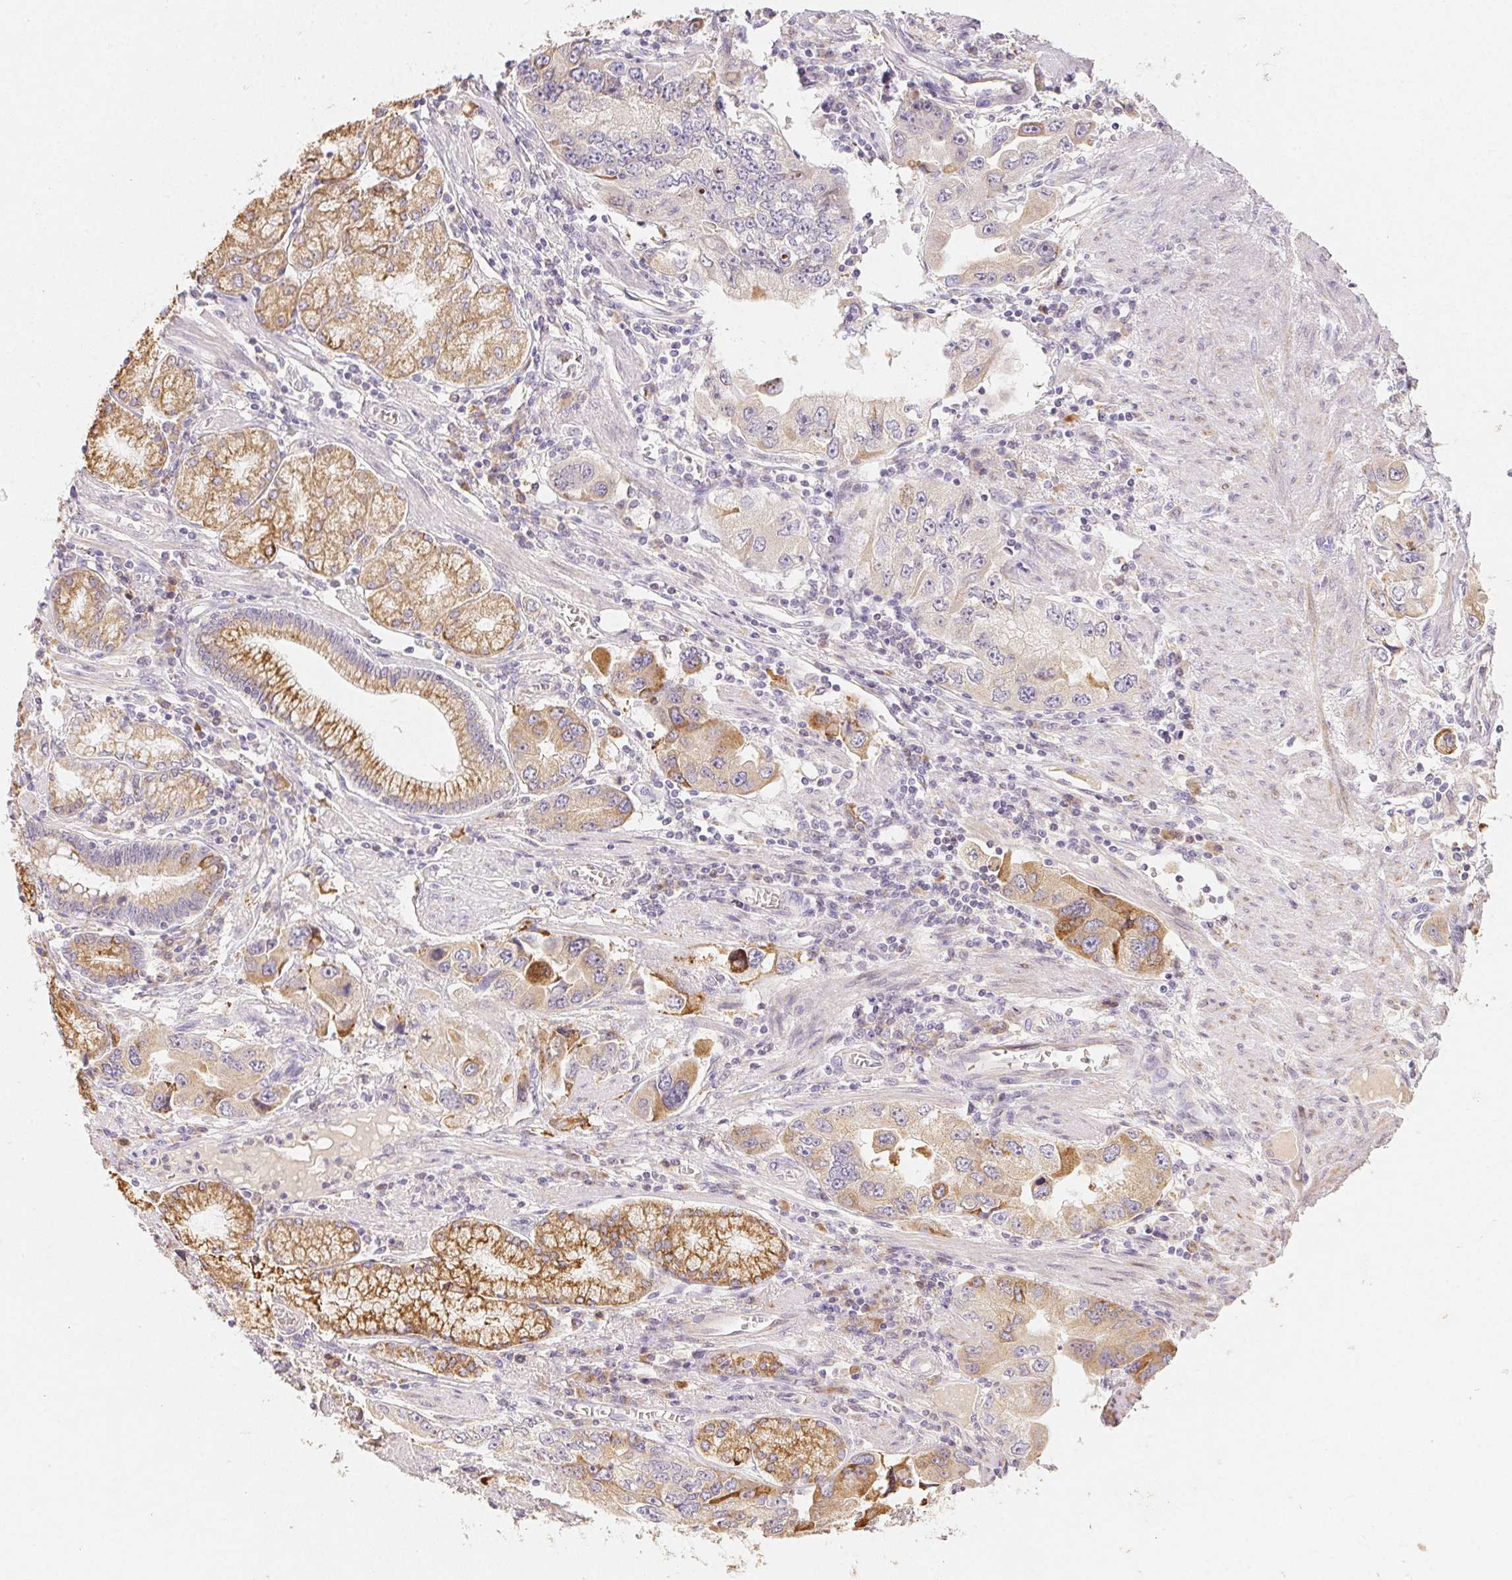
{"staining": {"intensity": "moderate", "quantity": "<25%", "location": "cytoplasmic/membranous"}, "tissue": "stomach cancer", "cell_type": "Tumor cells", "image_type": "cancer", "snomed": [{"axis": "morphology", "description": "Adenocarcinoma, NOS"}, {"axis": "topography", "description": "Stomach, lower"}], "caption": "The histopathology image reveals staining of stomach cancer, revealing moderate cytoplasmic/membranous protein staining (brown color) within tumor cells.", "gene": "ACVR1B", "patient": {"sex": "female", "age": 93}}